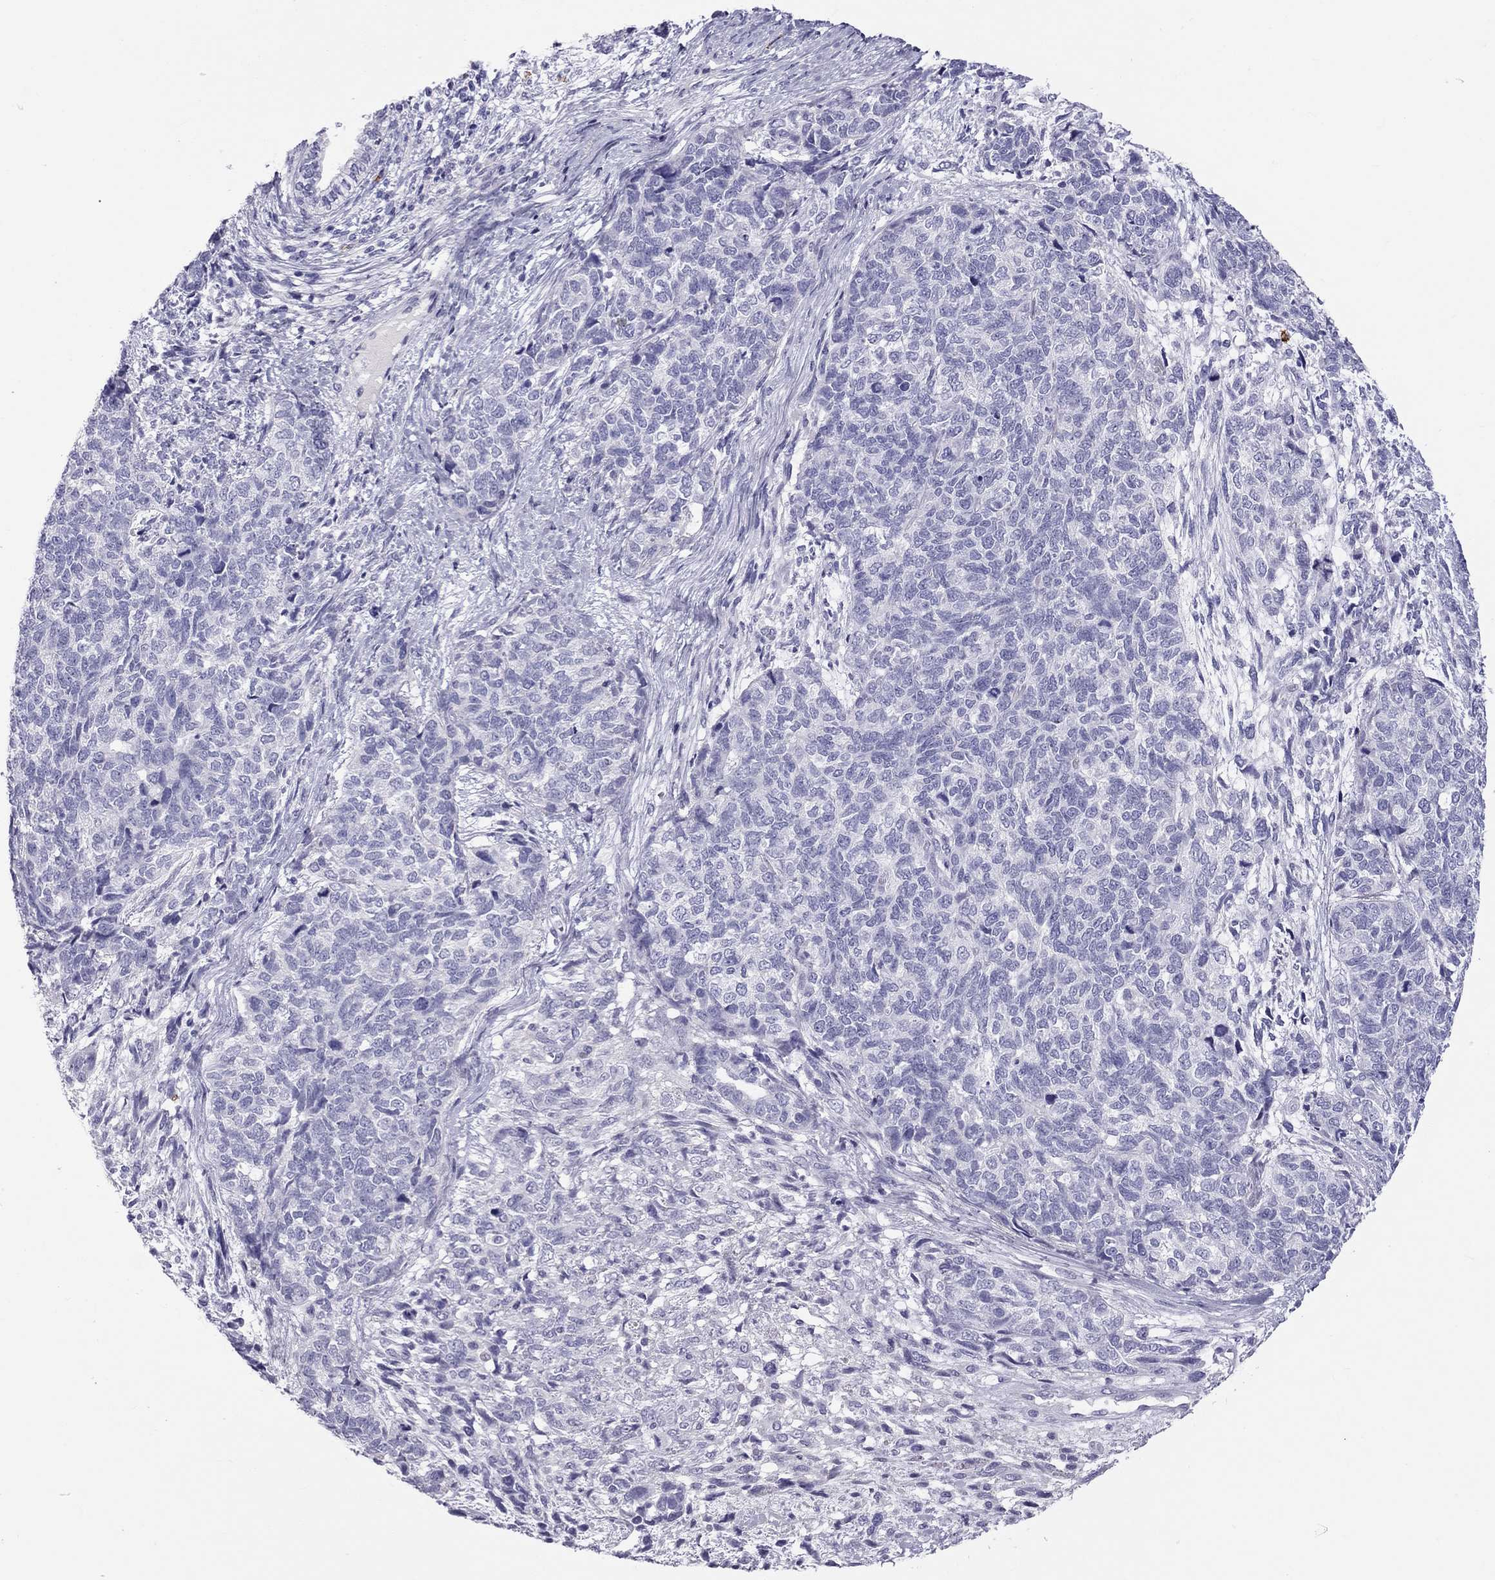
{"staining": {"intensity": "negative", "quantity": "none", "location": "none"}, "tissue": "cervical cancer", "cell_type": "Tumor cells", "image_type": "cancer", "snomed": [{"axis": "morphology", "description": "Squamous cell carcinoma, NOS"}, {"axis": "topography", "description": "Cervix"}], "caption": "Cervical cancer stained for a protein using immunohistochemistry shows no positivity tumor cells.", "gene": "IL17REL", "patient": {"sex": "female", "age": 63}}